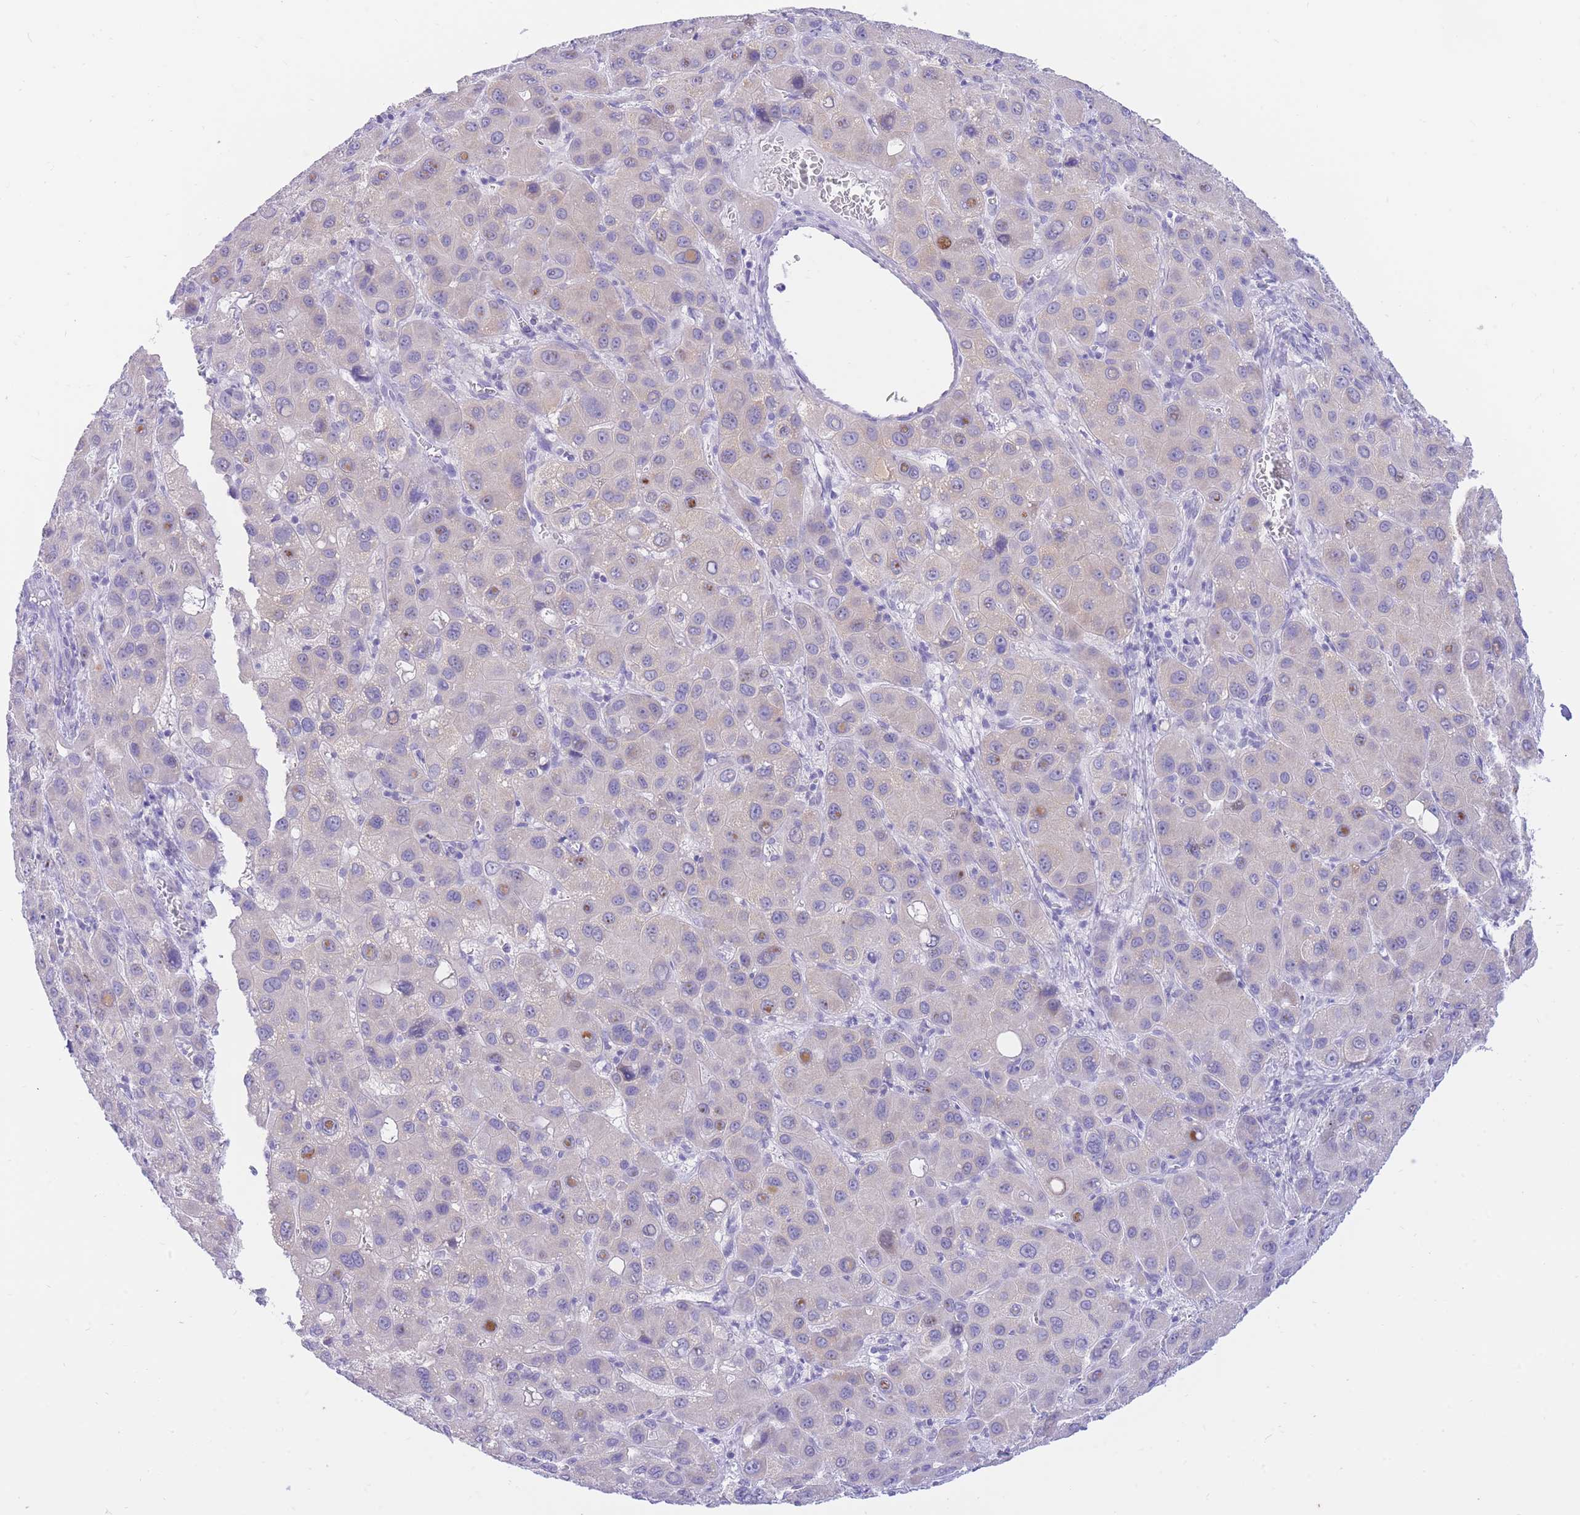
{"staining": {"intensity": "negative", "quantity": "none", "location": "none"}, "tissue": "liver cancer", "cell_type": "Tumor cells", "image_type": "cancer", "snomed": [{"axis": "morphology", "description": "Carcinoma, Hepatocellular, NOS"}, {"axis": "topography", "description": "Liver"}], "caption": "An immunohistochemistry histopathology image of liver cancer (hepatocellular carcinoma) is shown. There is no staining in tumor cells of liver cancer (hepatocellular carcinoma).", "gene": "SSUH2", "patient": {"sex": "male", "age": 55}}